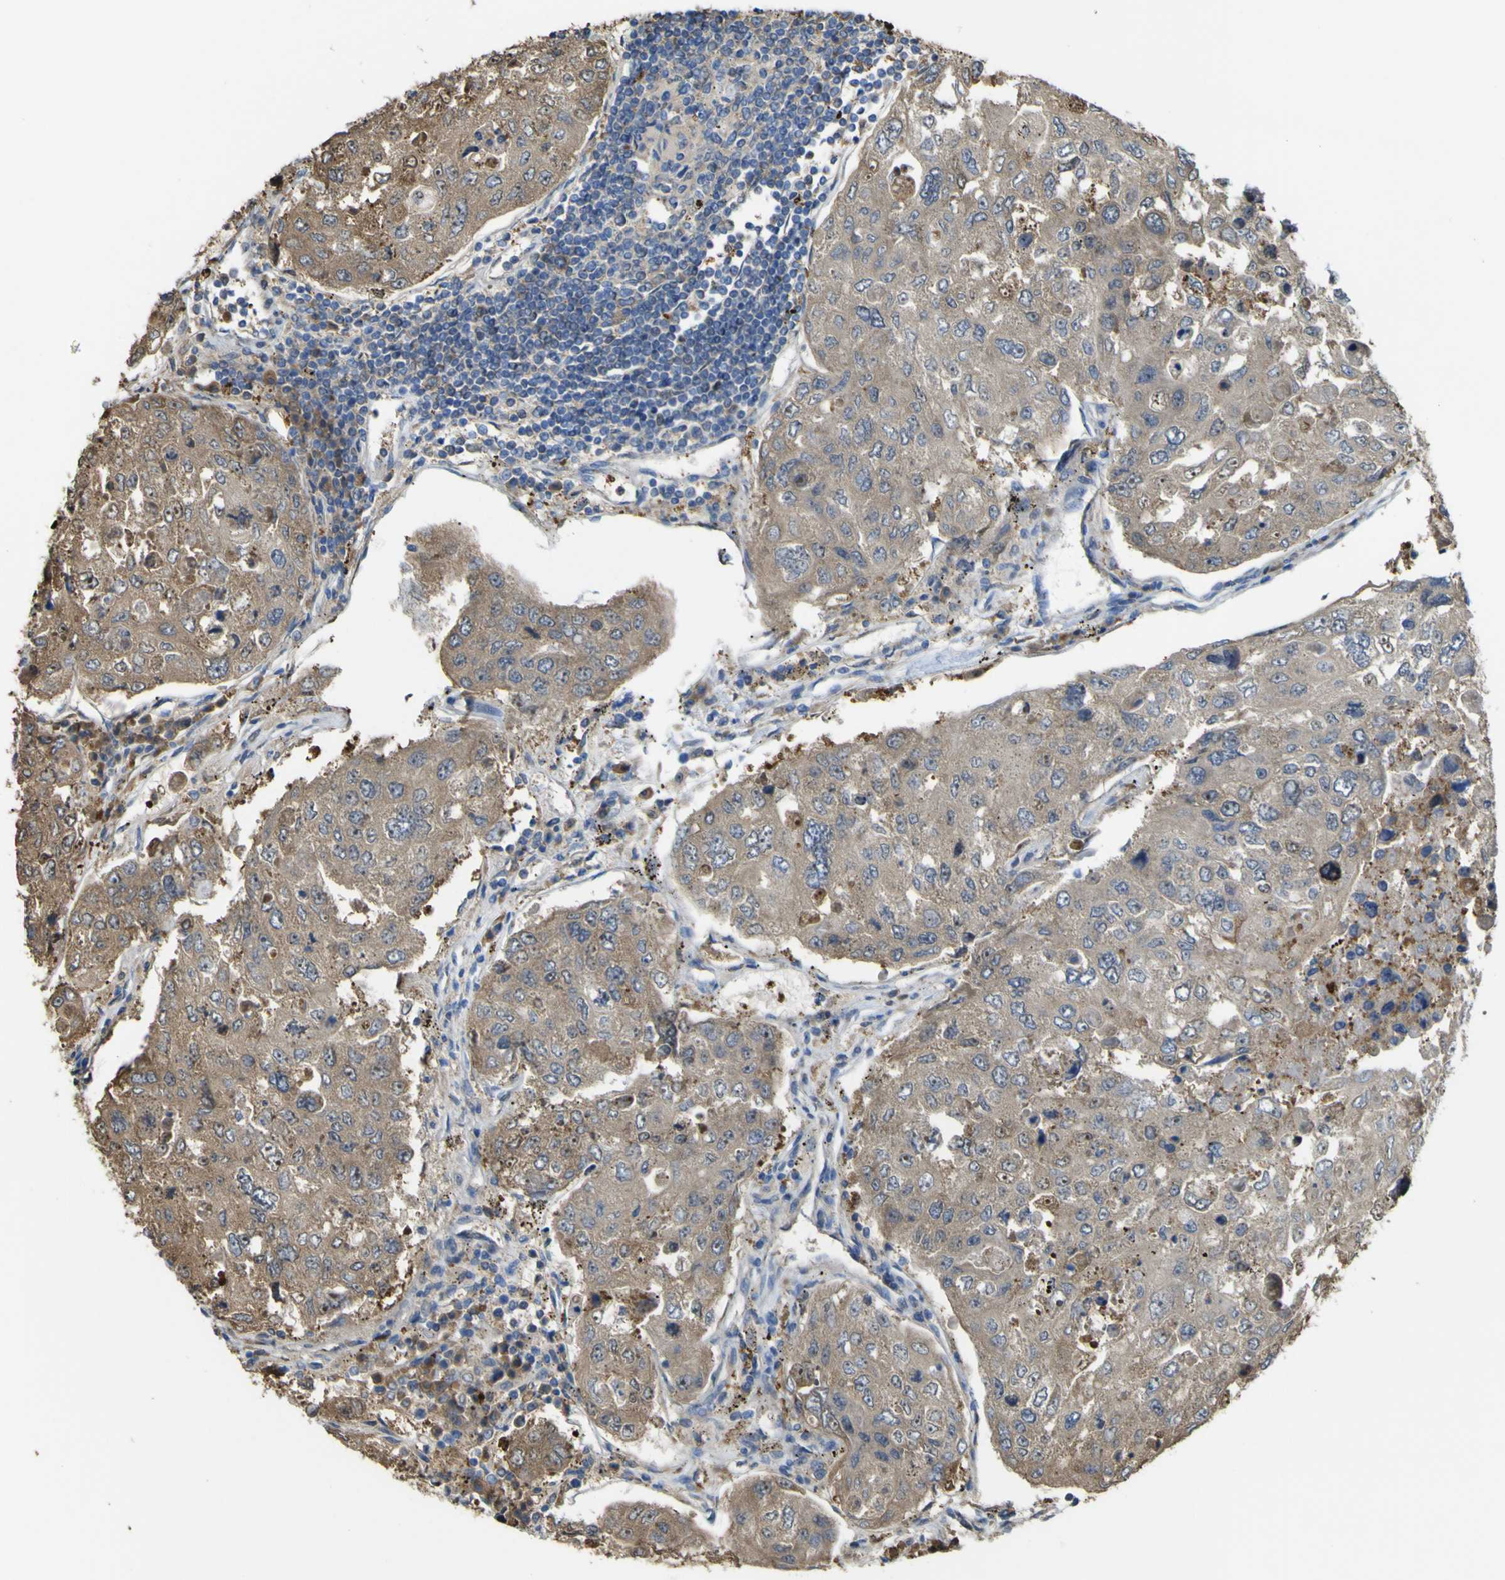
{"staining": {"intensity": "moderate", "quantity": ">75%", "location": "cytoplasmic/membranous"}, "tissue": "urothelial cancer", "cell_type": "Tumor cells", "image_type": "cancer", "snomed": [{"axis": "morphology", "description": "Urothelial carcinoma, High grade"}, {"axis": "topography", "description": "Lymph node"}, {"axis": "topography", "description": "Urinary bladder"}], "caption": "Urothelial cancer stained with DAB IHC shows medium levels of moderate cytoplasmic/membranous staining in approximately >75% of tumor cells.", "gene": "ABHD3", "patient": {"sex": "male", "age": 51}}